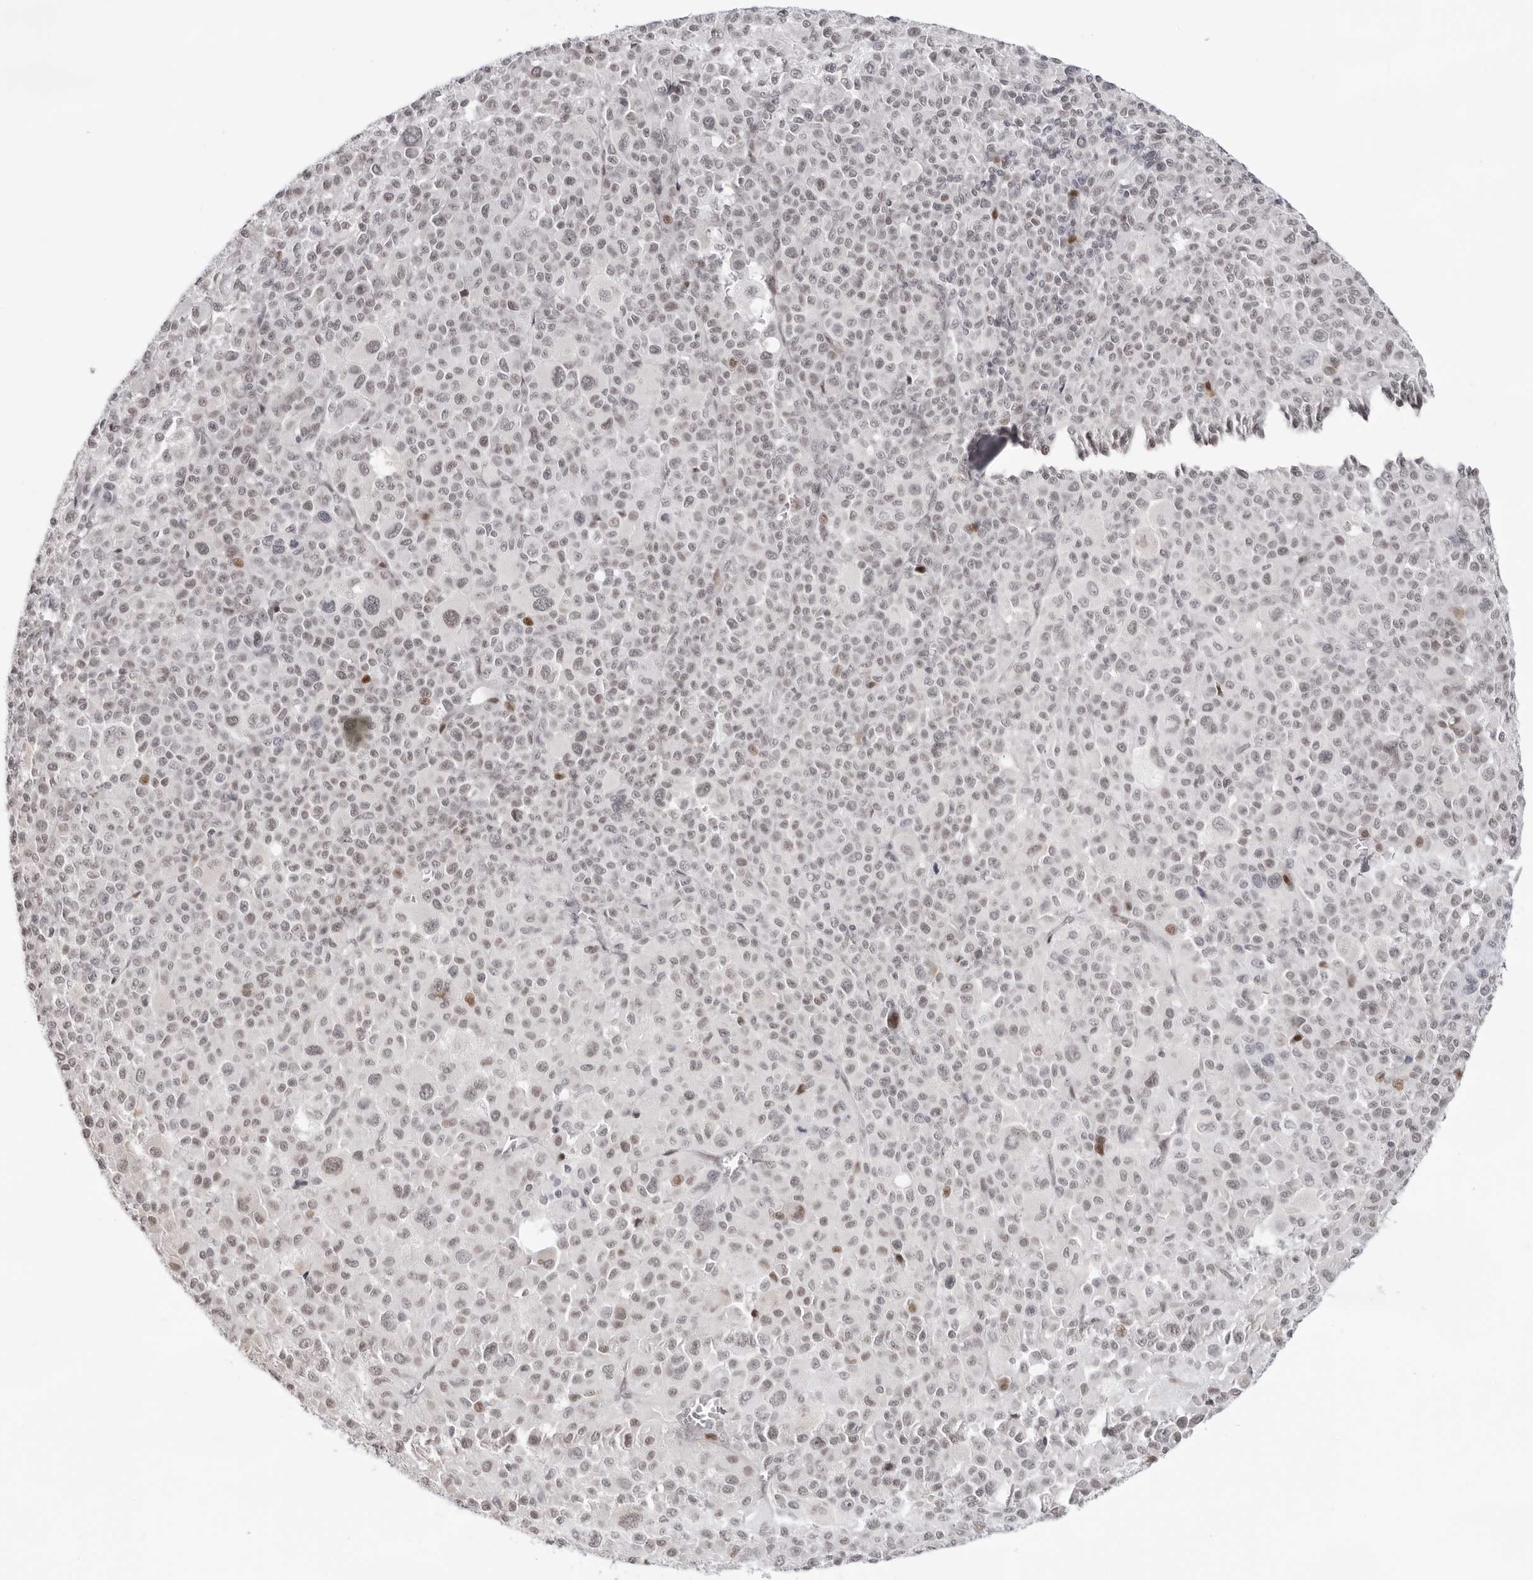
{"staining": {"intensity": "weak", "quantity": "<25%", "location": "nuclear"}, "tissue": "melanoma", "cell_type": "Tumor cells", "image_type": "cancer", "snomed": [{"axis": "morphology", "description": "Malignant melanoma, Metastatic site"}, {"axis": "topography", "description": "Skin"}], "caption": "There is no significant staining in tumor cells of melanoma.", "gene": "NTPCR", "patient": {"sex": "female", "age": 74}}